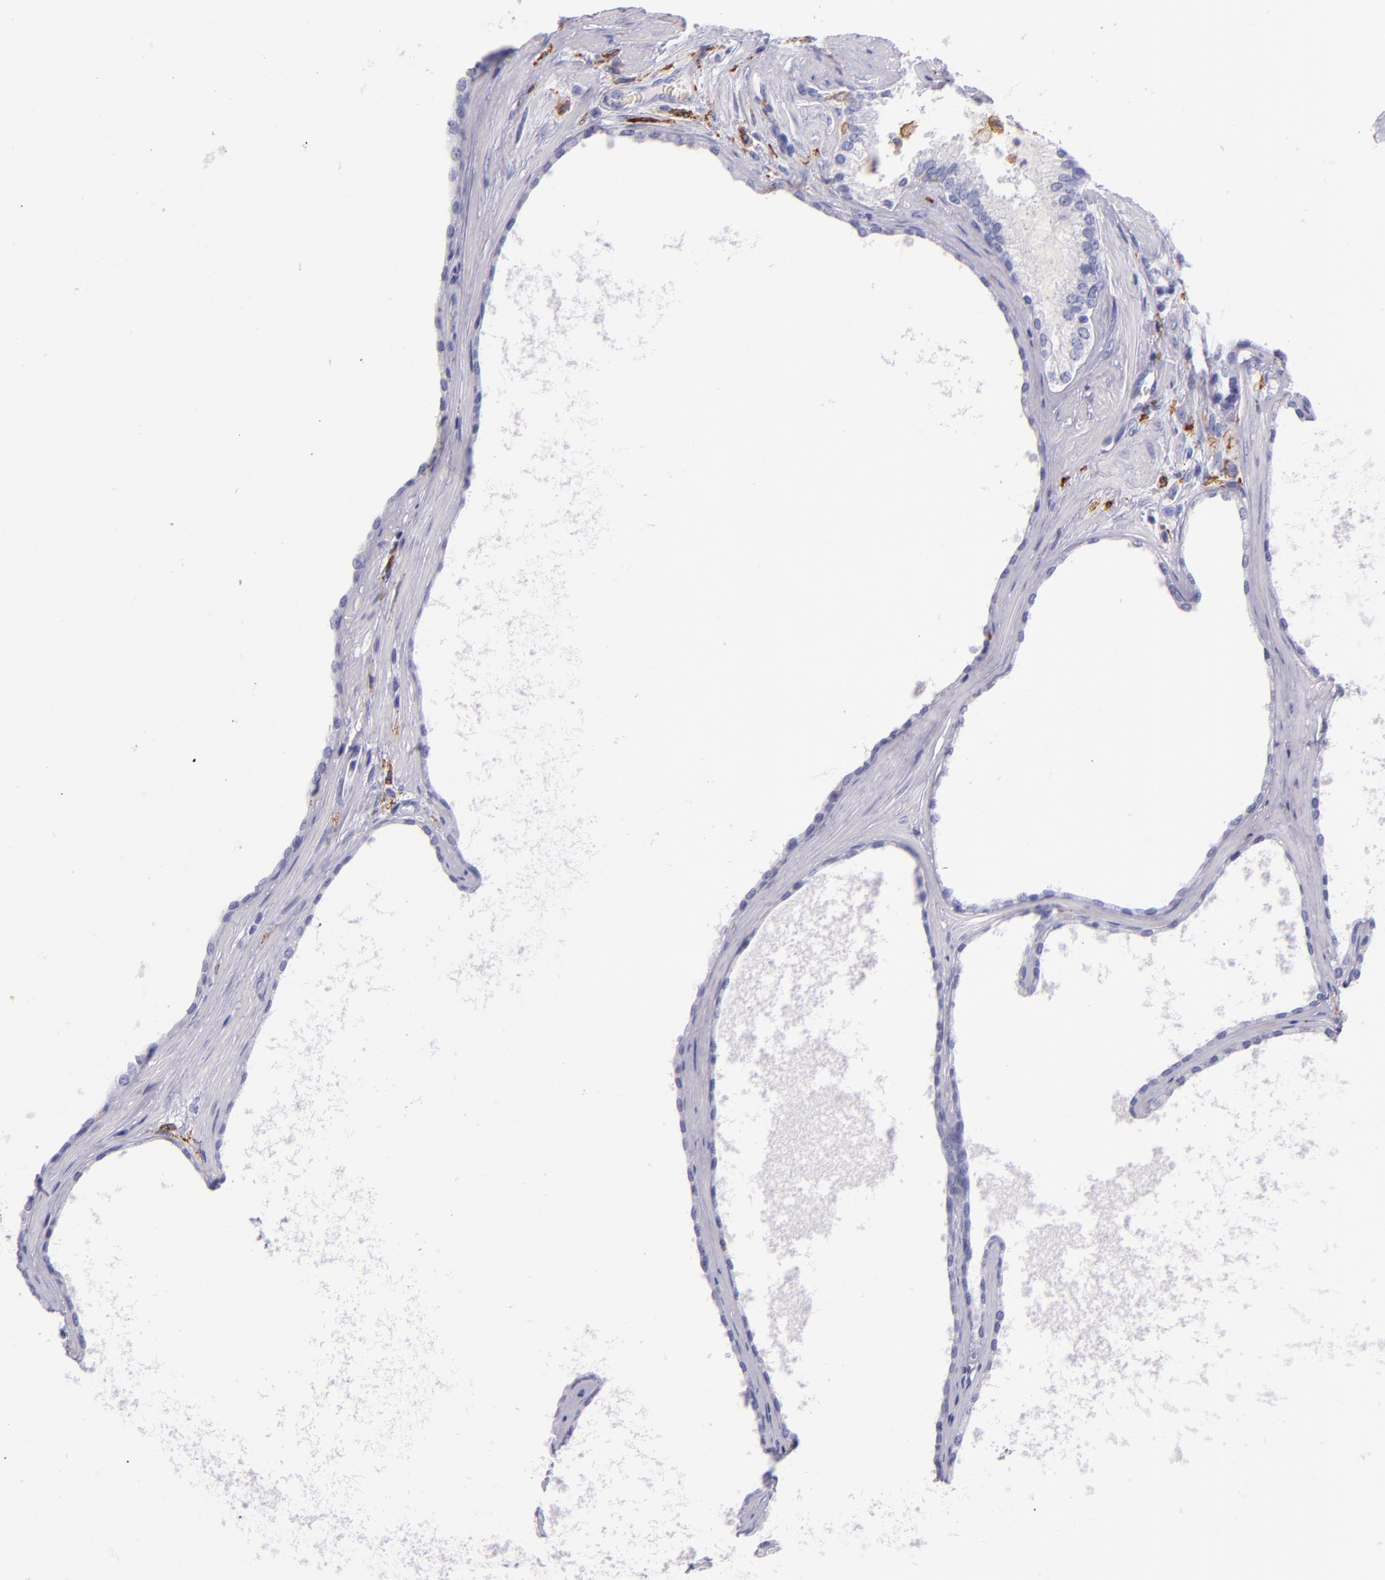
{"staining": {"intensity": "negative", "quantity": "none", "location": "none"}, "tissue": "prostate cancer", "cell_type": "Tumor cells", "image_type": "cancer", "snomed": [{"axis": "morphology", "description": "Adenocarcinoma, High grade"}, {"axis": "topography", "description": "Prostate"}], "caption": "An immunohistochemistry image of prostate cancer (high-grade adenocarcinoma) is shown. There is no staining in tumor cells of prostate cancer (high-grade adenocarcinoma).", "gene": "CD163", "patient": {"sex": "male", "age": 71}}